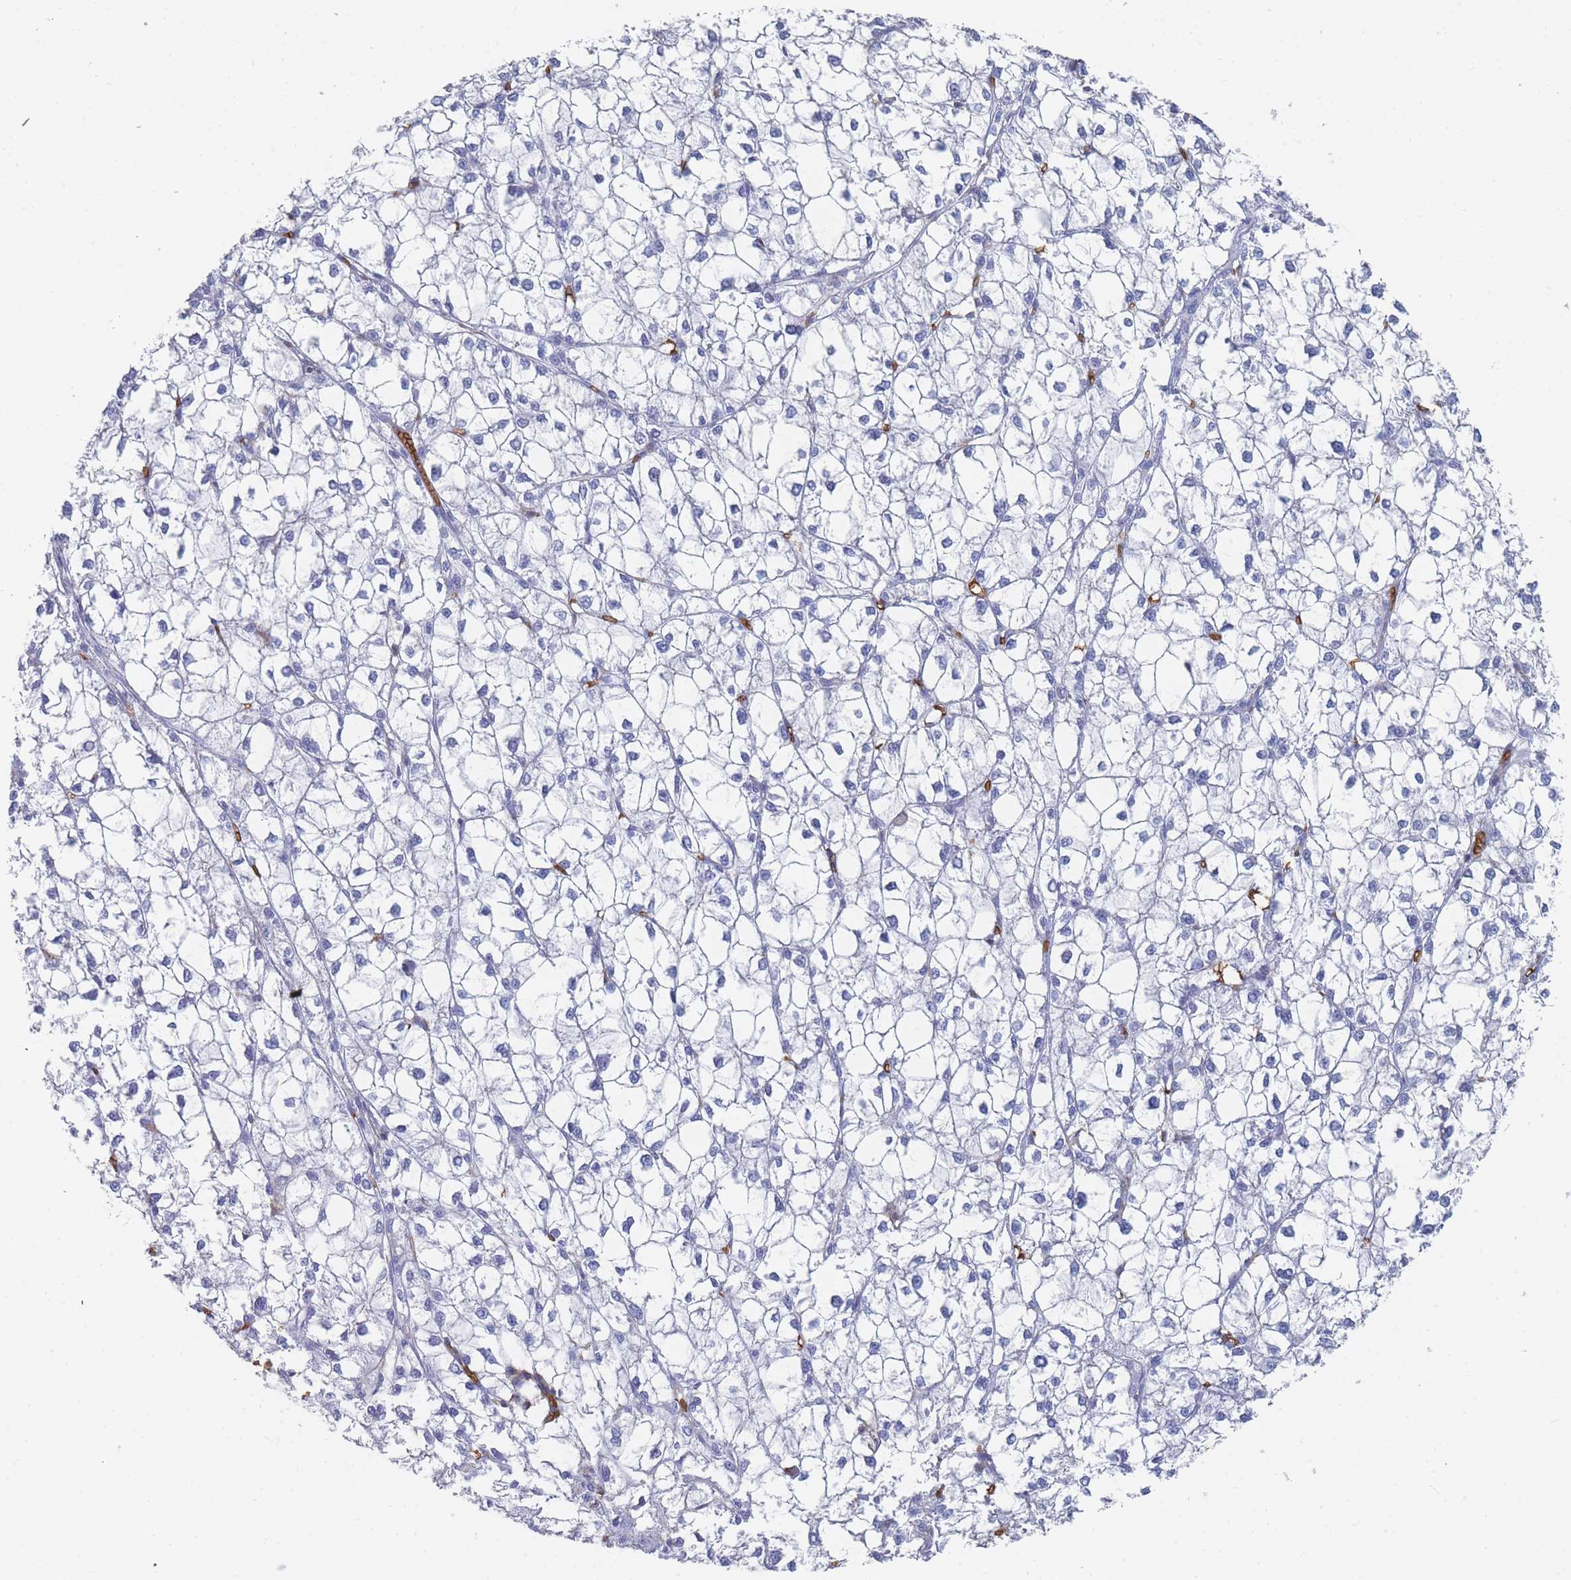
{"staining": {"intensity": "negative", "quantity": "none", "location": "none"}, "tissue": "liver cancer", "cell_type": "Tumor cells", "image_type": "cancer", "snomed": [{"axis": "morphology", "description": "Carcinoma, Hepatocellular, NOS"}, {"axis": "topography", "description": "Liver"}], "caption": "Tumor cells show no significant staining in liver hepatocellular carcinoma.", "gene": "SLC2A1", "patient": {"sex": "female", "age": 43}}